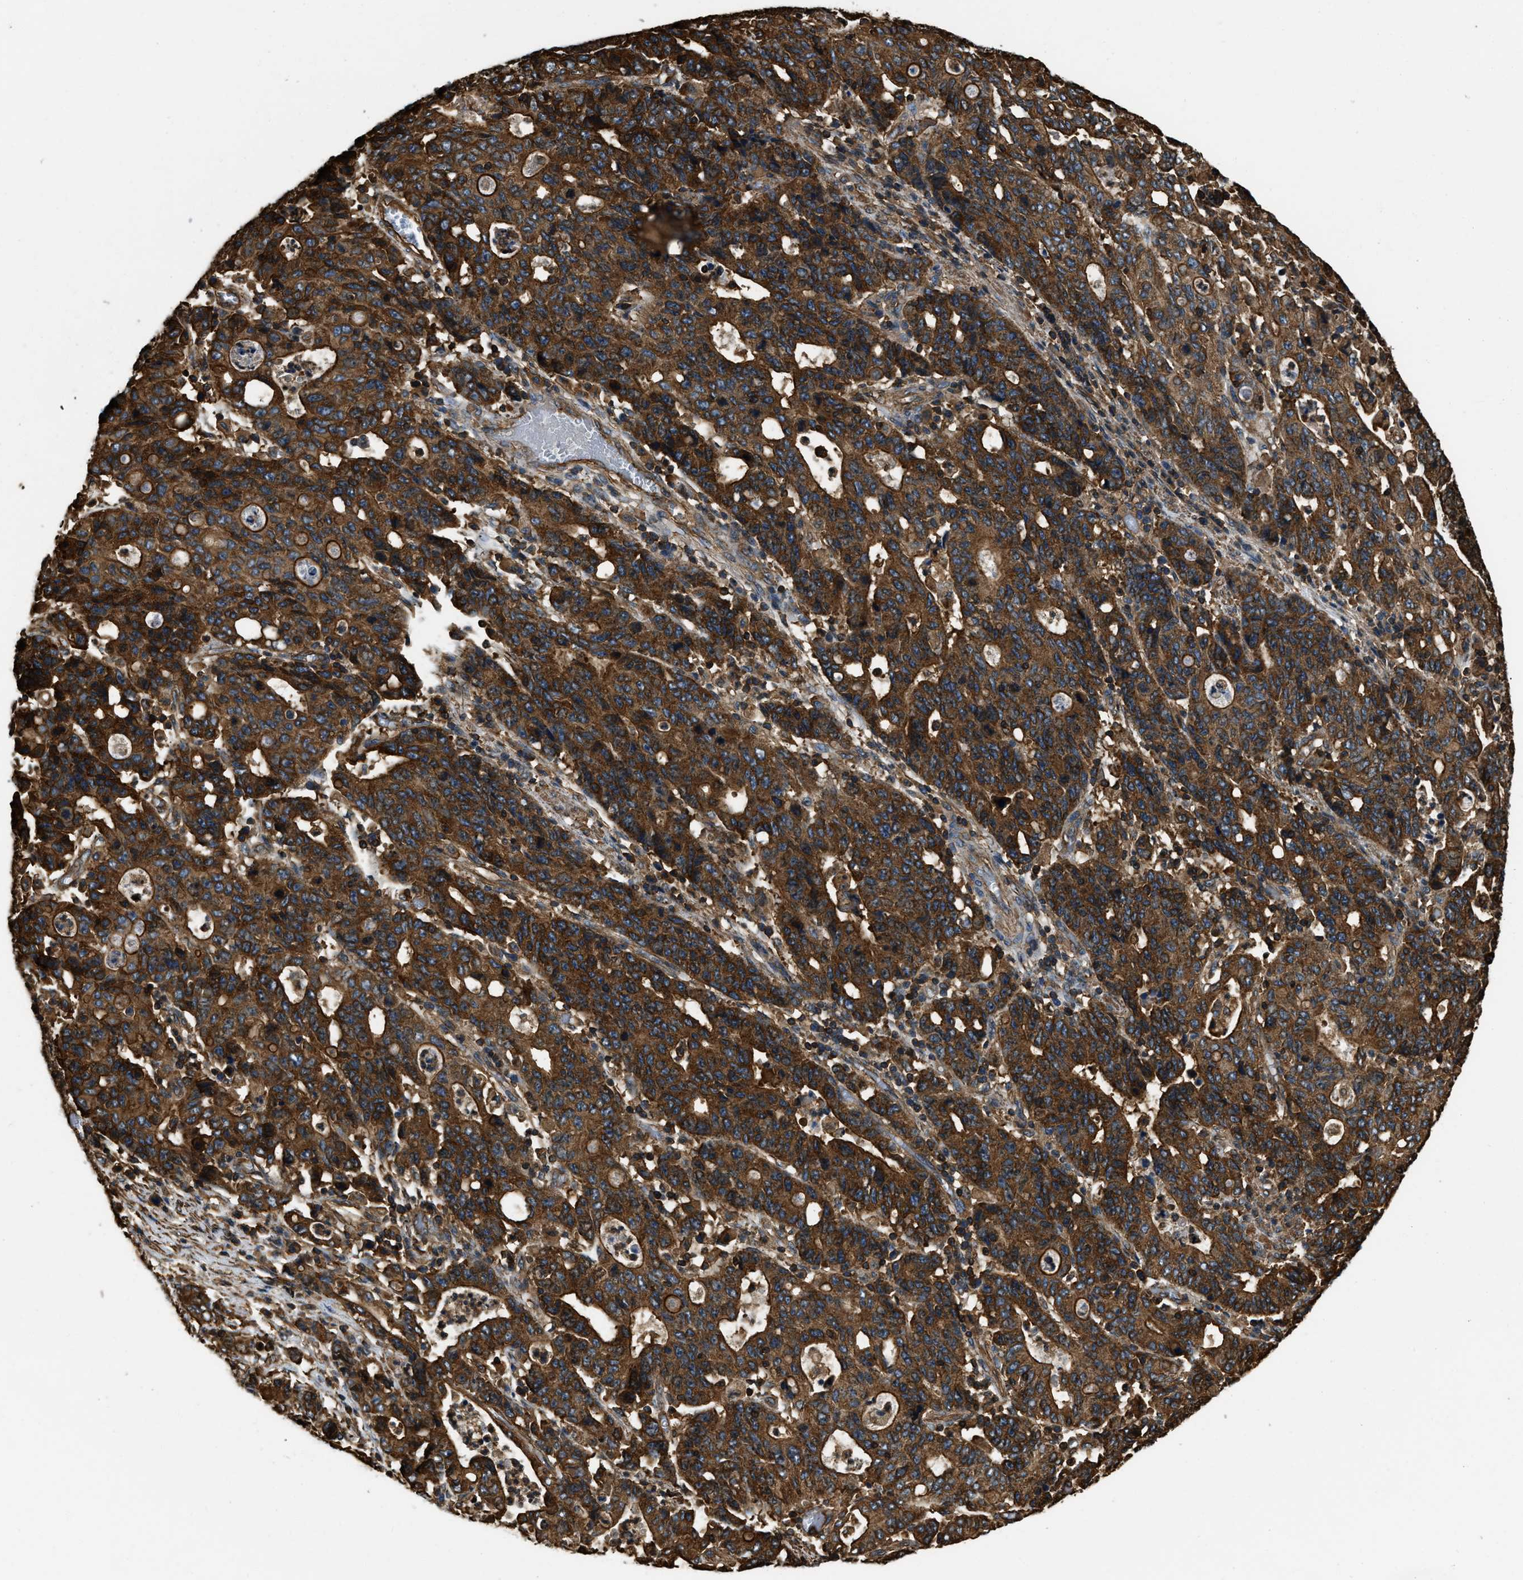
{"staining": {"intensity": "strong", "quantity": ">75%", "location": "cytoplasmic/membranous"}, "tissue": "stomach cancer", "cell_type": "Tumor cells", "image_type": "cancer", "snomed": [{"axis": "morphology", "description": "Adenocarcinoma, NOS"}, {"axis": "topography", "description": "Stomach, upper"}], "caption": "Protein expression analysis of stomach cancer (adenocarcinoma) displays strong cytoplasmic/membranous positivity in approximately >75% of tumor cells.", "gene": "YARS1", "patient": {"sex": "male", "age": 69}}